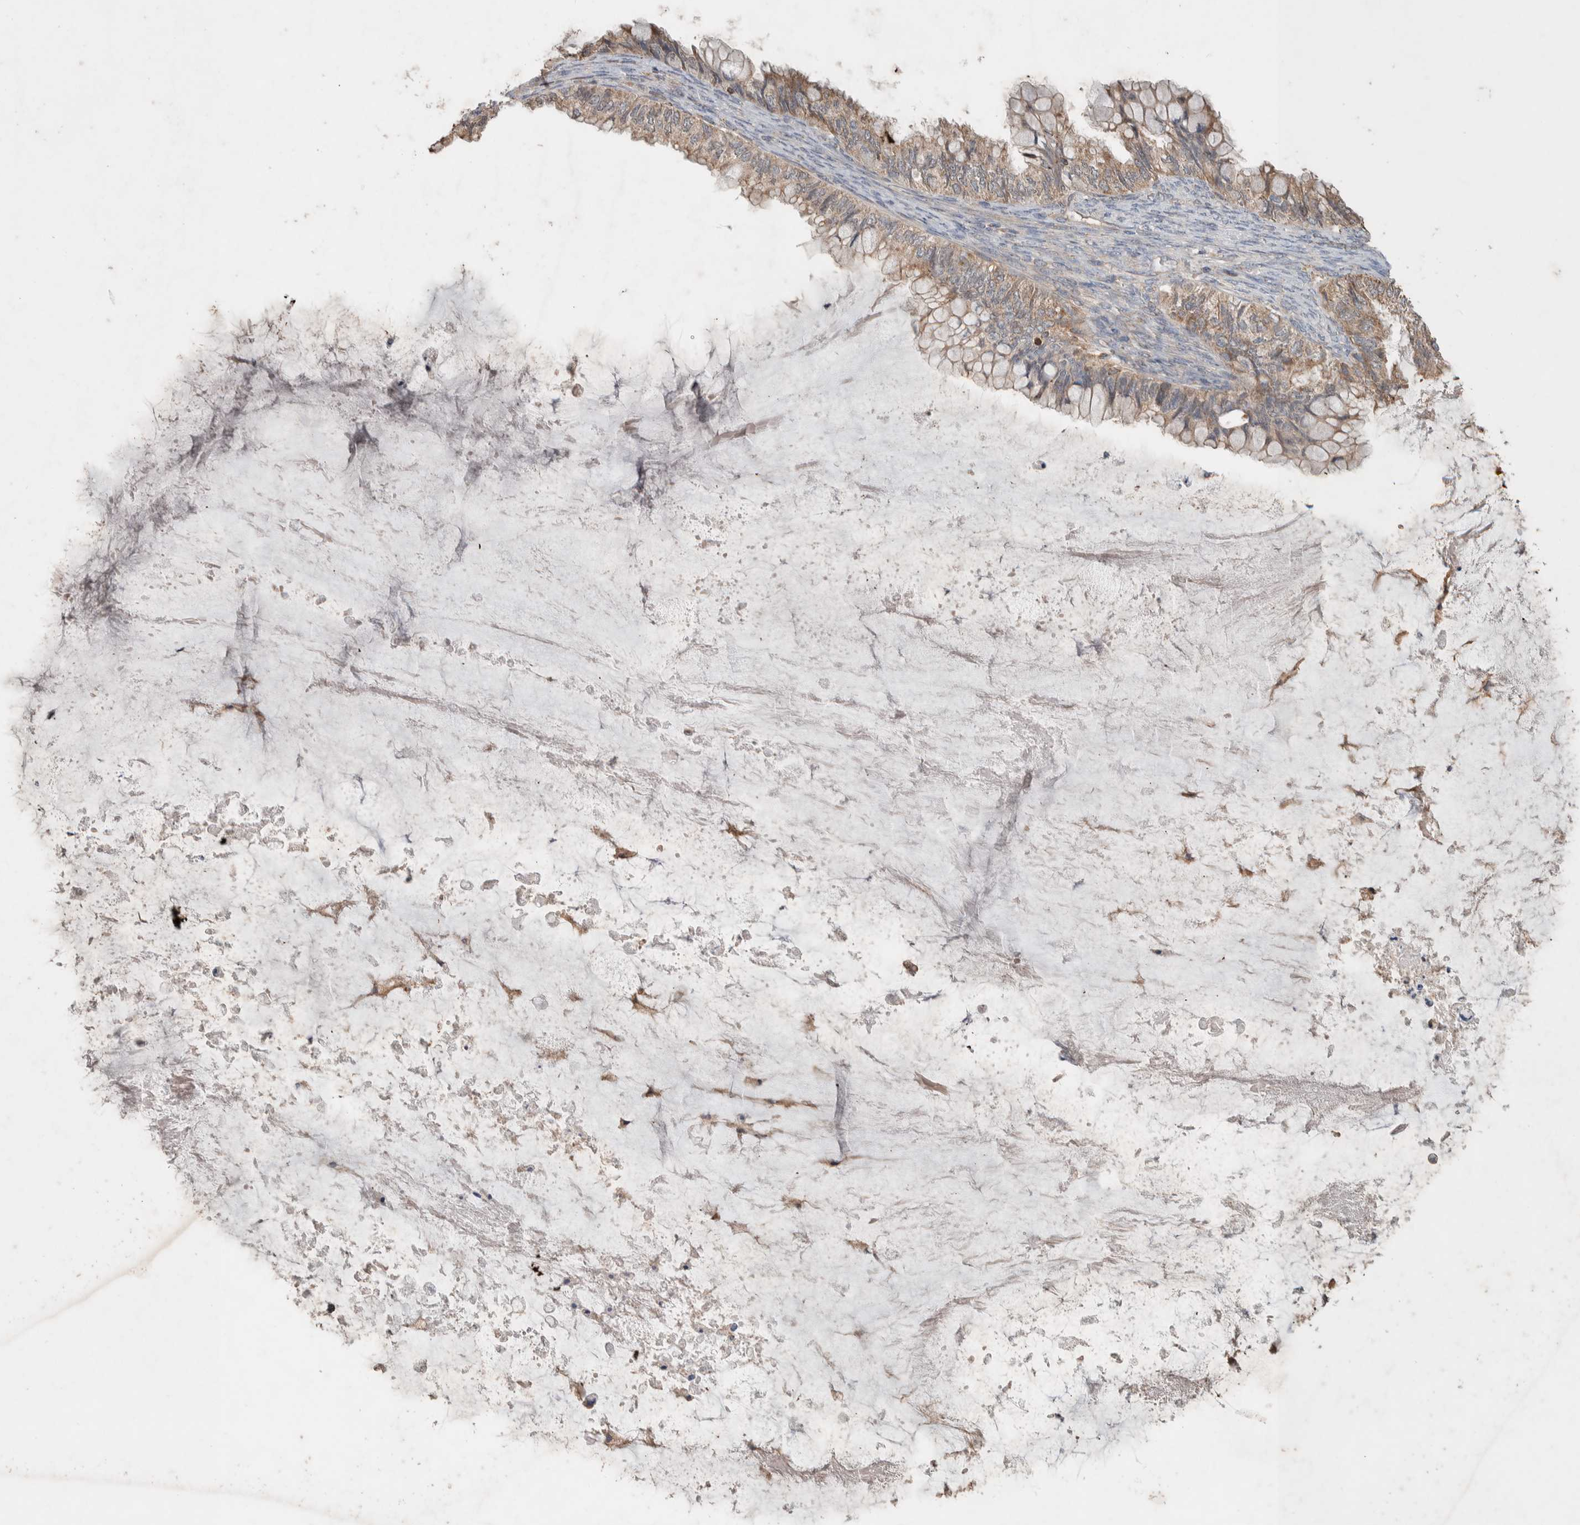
{"staining": {"intensity": "moderate", "quantity": ">75%", "location": "cytoplasmic/membranous"}, "tissue": "ovarian cancer", "cell_type": "Tumor cells", "image_type": "cancer", "snomed": [{"axis": "morphology", "description": "Cystadenocarcinoma, mucinous, NOS"}, {"axis": "topography", "description": "Ovary"}], "caption": "Protein positivity by immunohistochemistry exhibits moderate cytoplasmic/membranous expression in about >75% of tumor cells in ovarian cancer (mucinous cystadenocarcinoma).", "gene": "DEPTOR", "patient": {"sex": "female", "age": 80}}